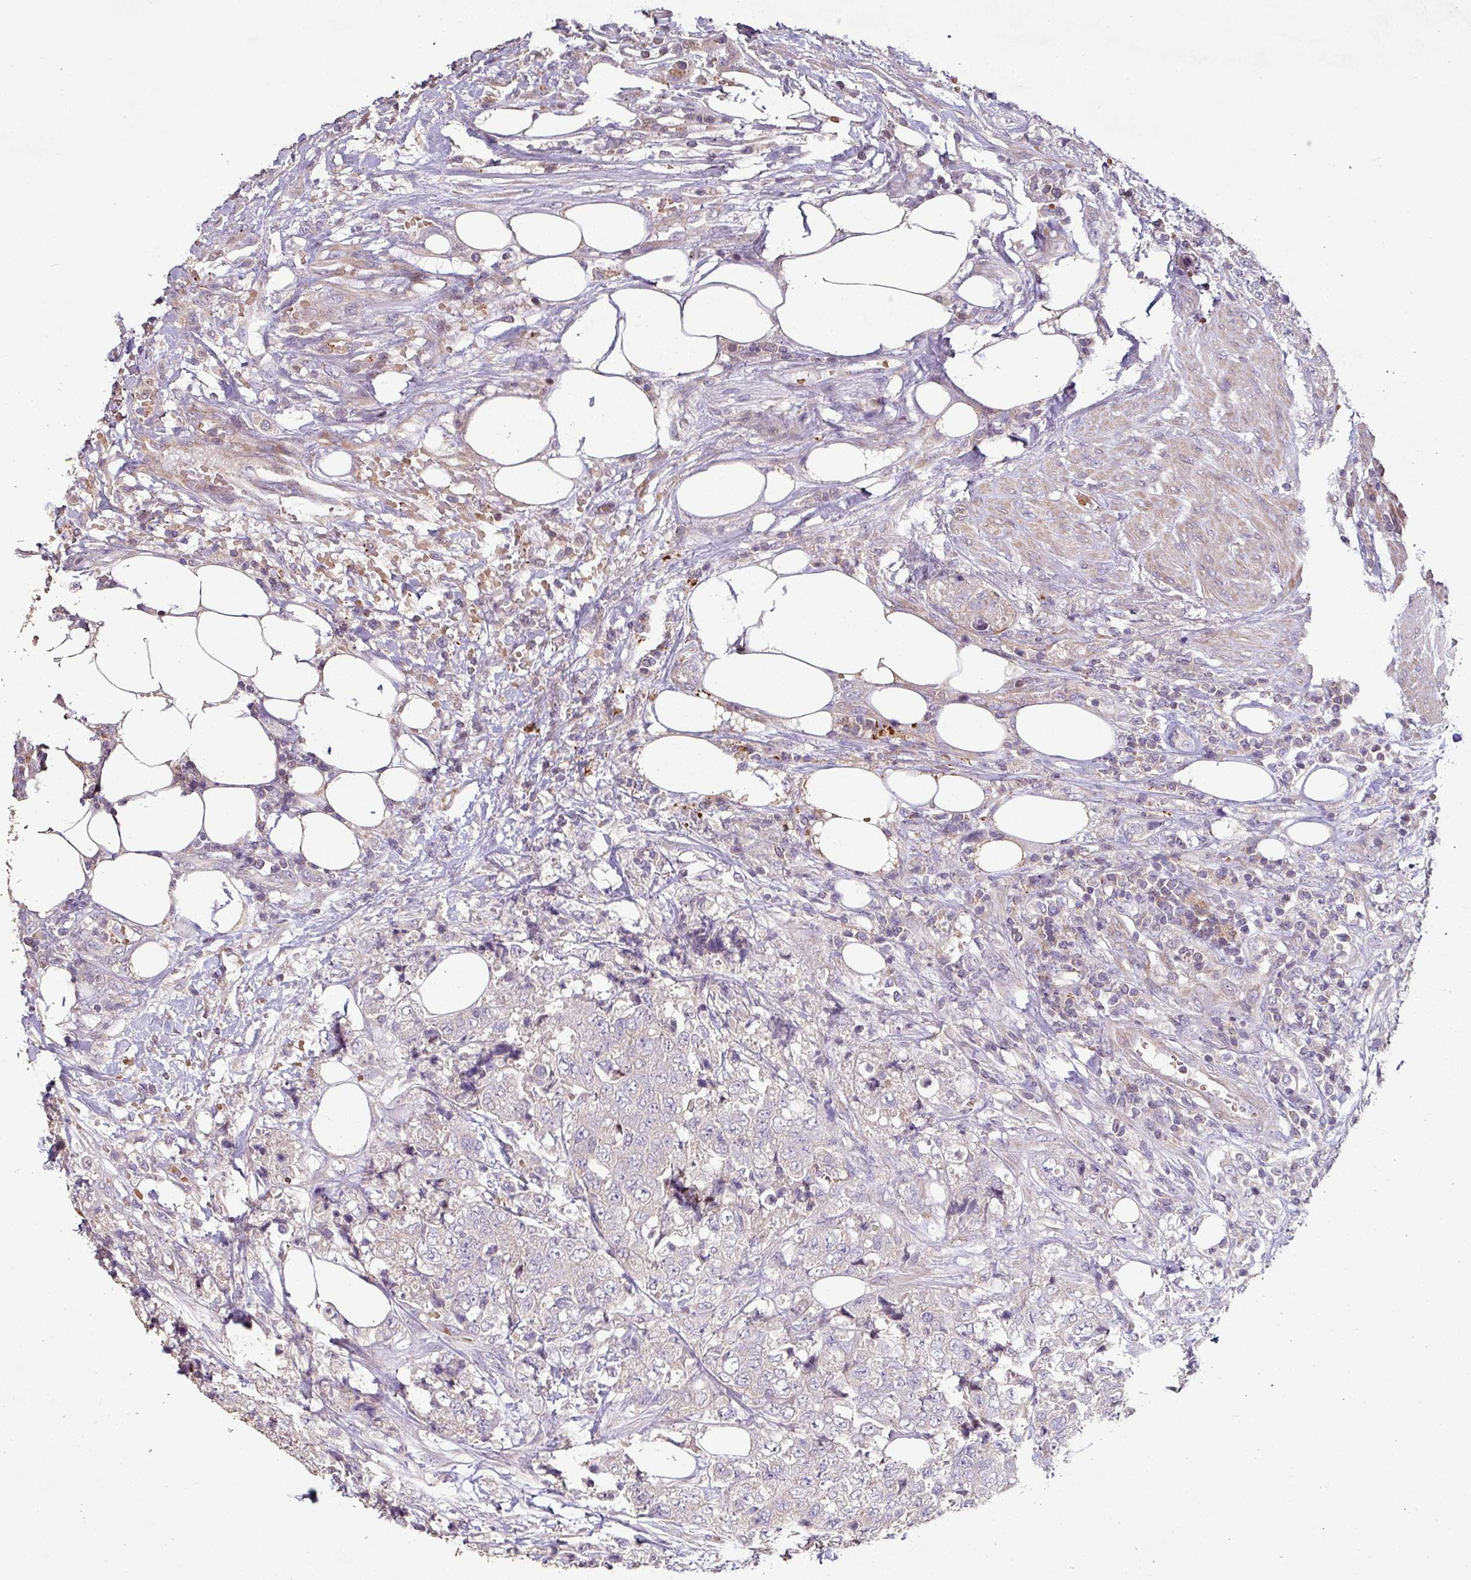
{"staining": {"intensity": "negative", "quantity": "none", "location": "none"}, "tissue": "urothelial cancer", "cell_type": "Tumor cells", "image_type": "cancer", "snomed": [{"axis": "morphology", "description": "Urothelial carcinoma, High grade"}, {"axis": "topography", "description": "Urinary bladder"}], "caption": "IHC photomicrograph of human urothelial cancer stained for a protein (brown), which exhibits no staining in tumor cells. (Stains: DAB immunohistochemistry with hematoxylin counter stain, Microscopy: brightfield microscopy at high magnification).", "gene": "RPL23A", "patient": {"sex": "female", "age": 78}}